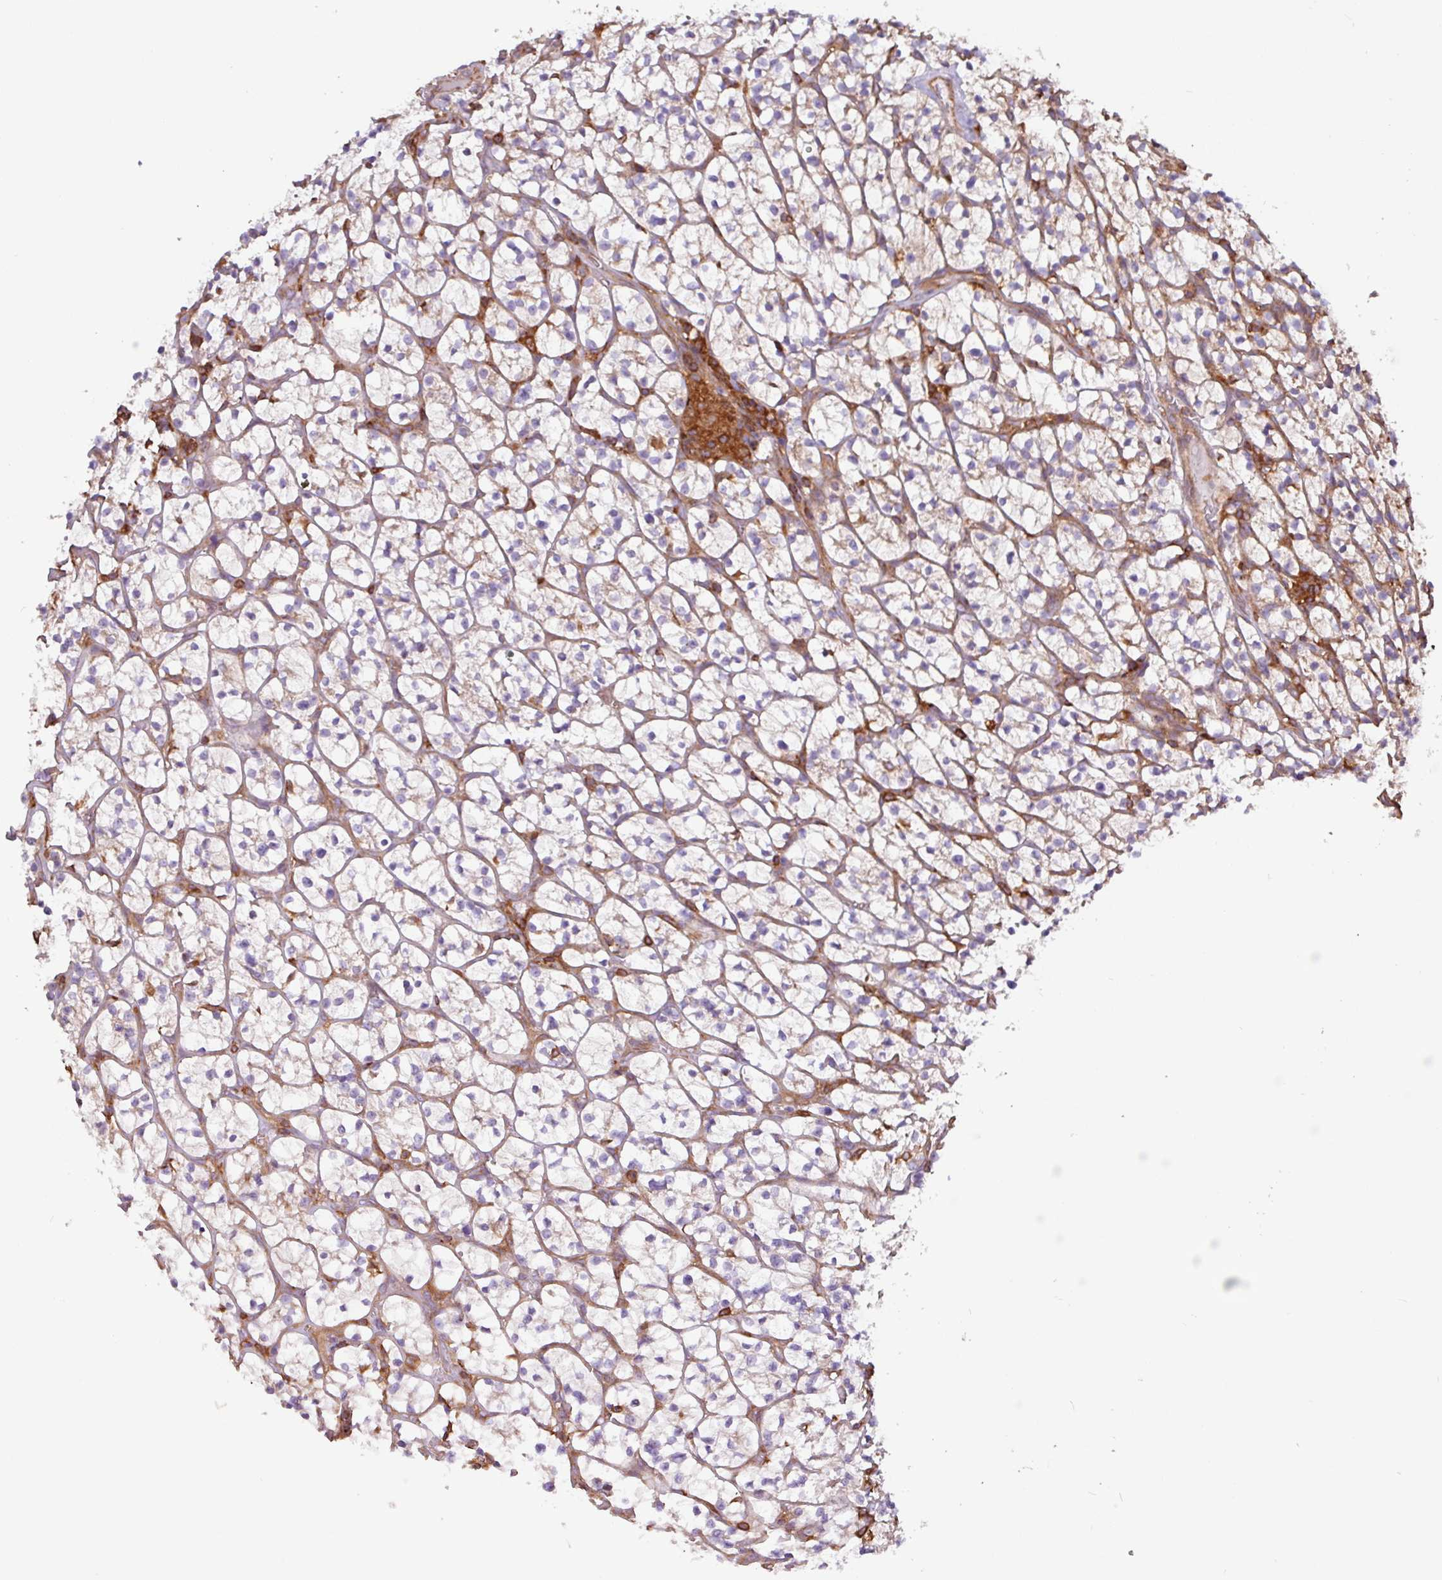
{"staining": {"intensity": "weak", "quantity": "25%-75%", "location": "cytoplasmic/membranous"}, "tissue": "renal cancer", "cell_type": "Tumor cells", "image_type": "cancer", "snomed": [{"axis": "morphology", "description": "Adenocarcinoma, NOS"}, {"axis": "topography", "description": "Kidney"}], "caption": "DAB (3,3'-diaminobenzidine) immunohistochemical staining of renal cancer shows weak cytoplasmic/membranous protein staining in approximately 25%-75% of tumor cells.", "gene": "ACTR3", "patient": {"sex": "female", "age": 64}}